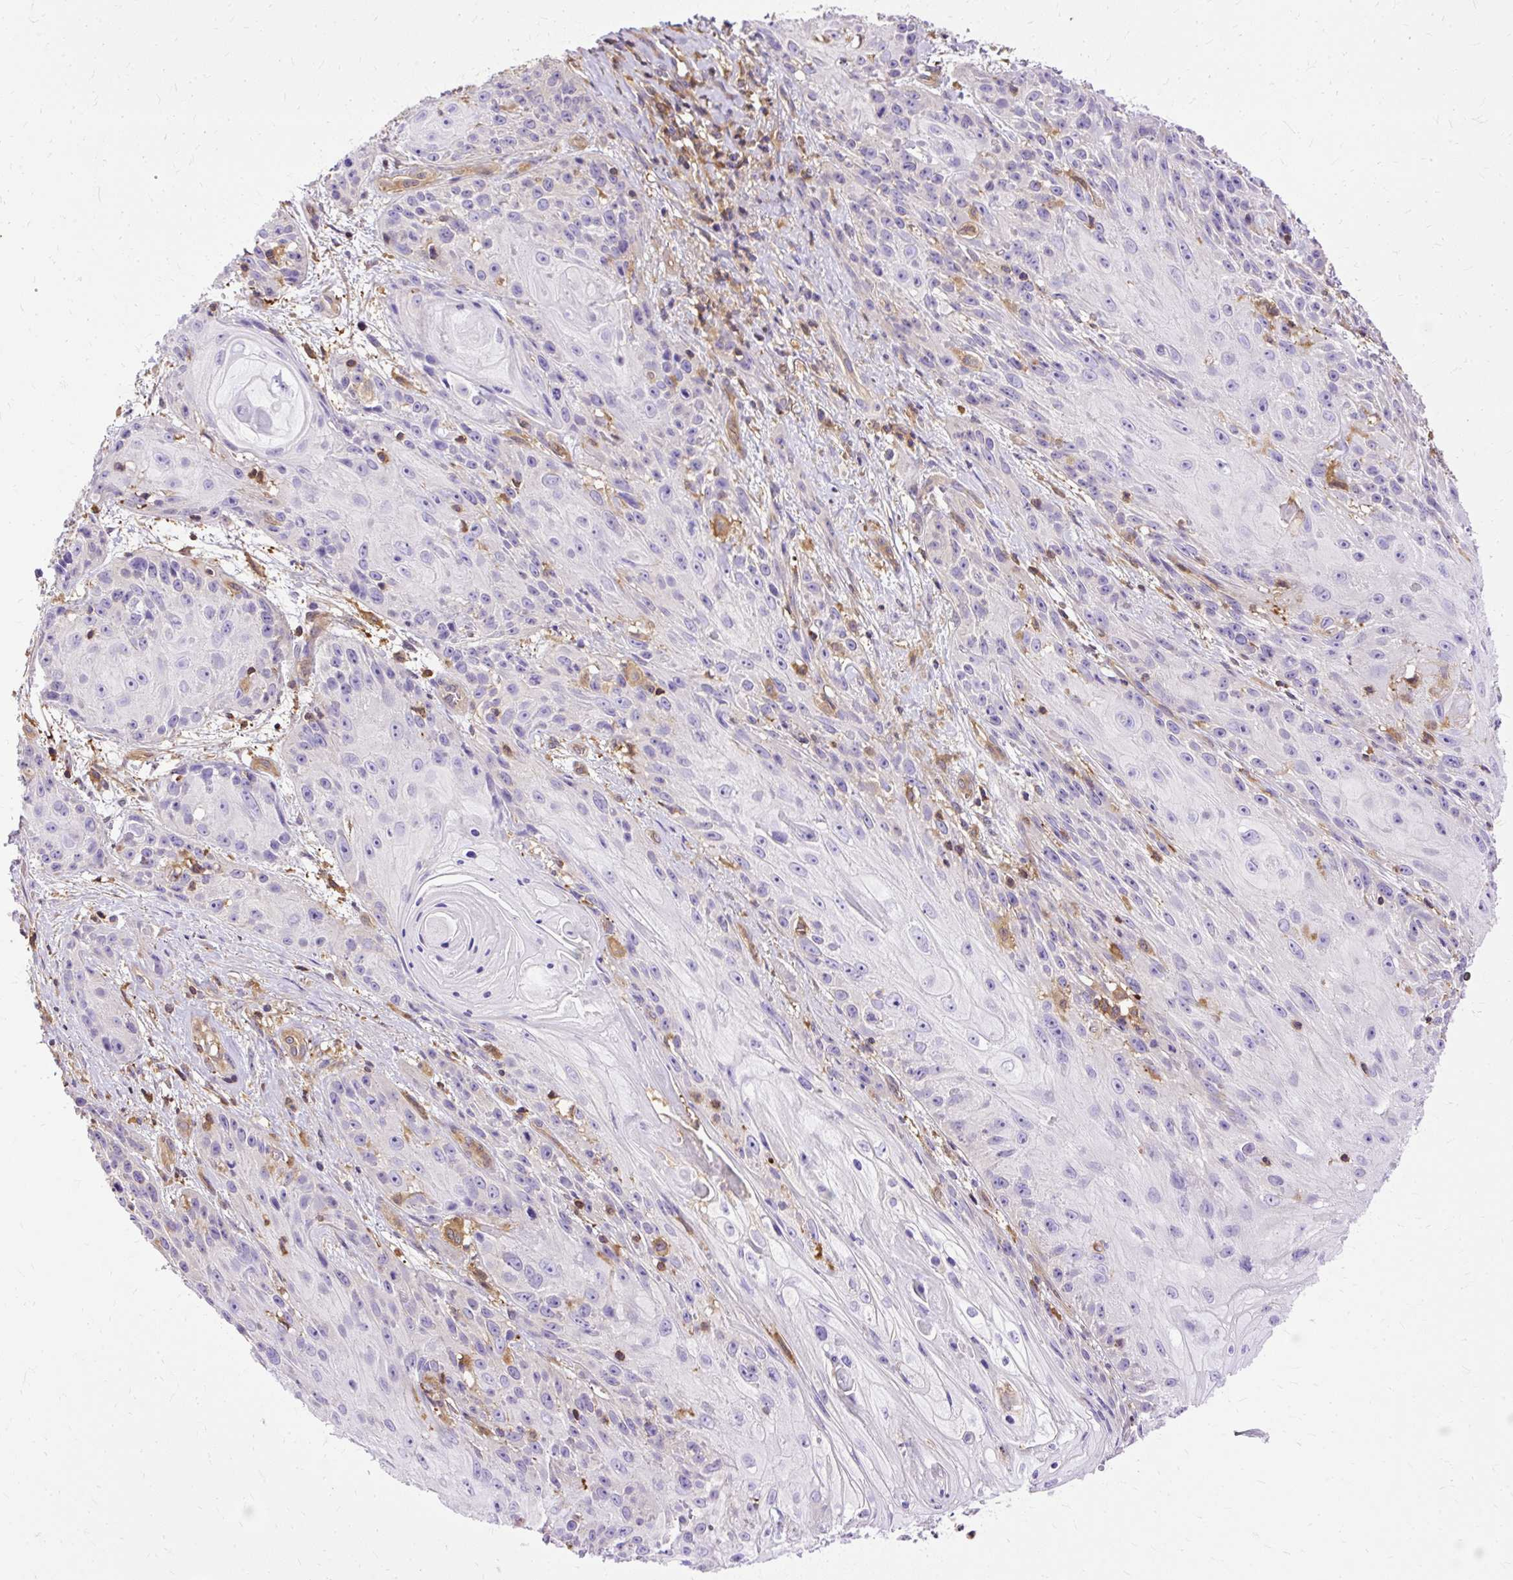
{"staining": {"intensity": "negative", "quantity": "none", "location": "none"}, "tissue": "skin cancer", "cell_type": "Tumor cells", "image_type": "cancer", "snomed": [{"axis": "morphology", "description": "Squamous cell carcinoma, NOS"}, {"axis": "topography", "description": "Skin"}, {"axis": "topography", "description": "Vulva"}], "caption": "Tumor cells are negative for brown protein staining in skin cancer.", "gene": "TWF2", "patient": {"sex": "female", "age": 76}}